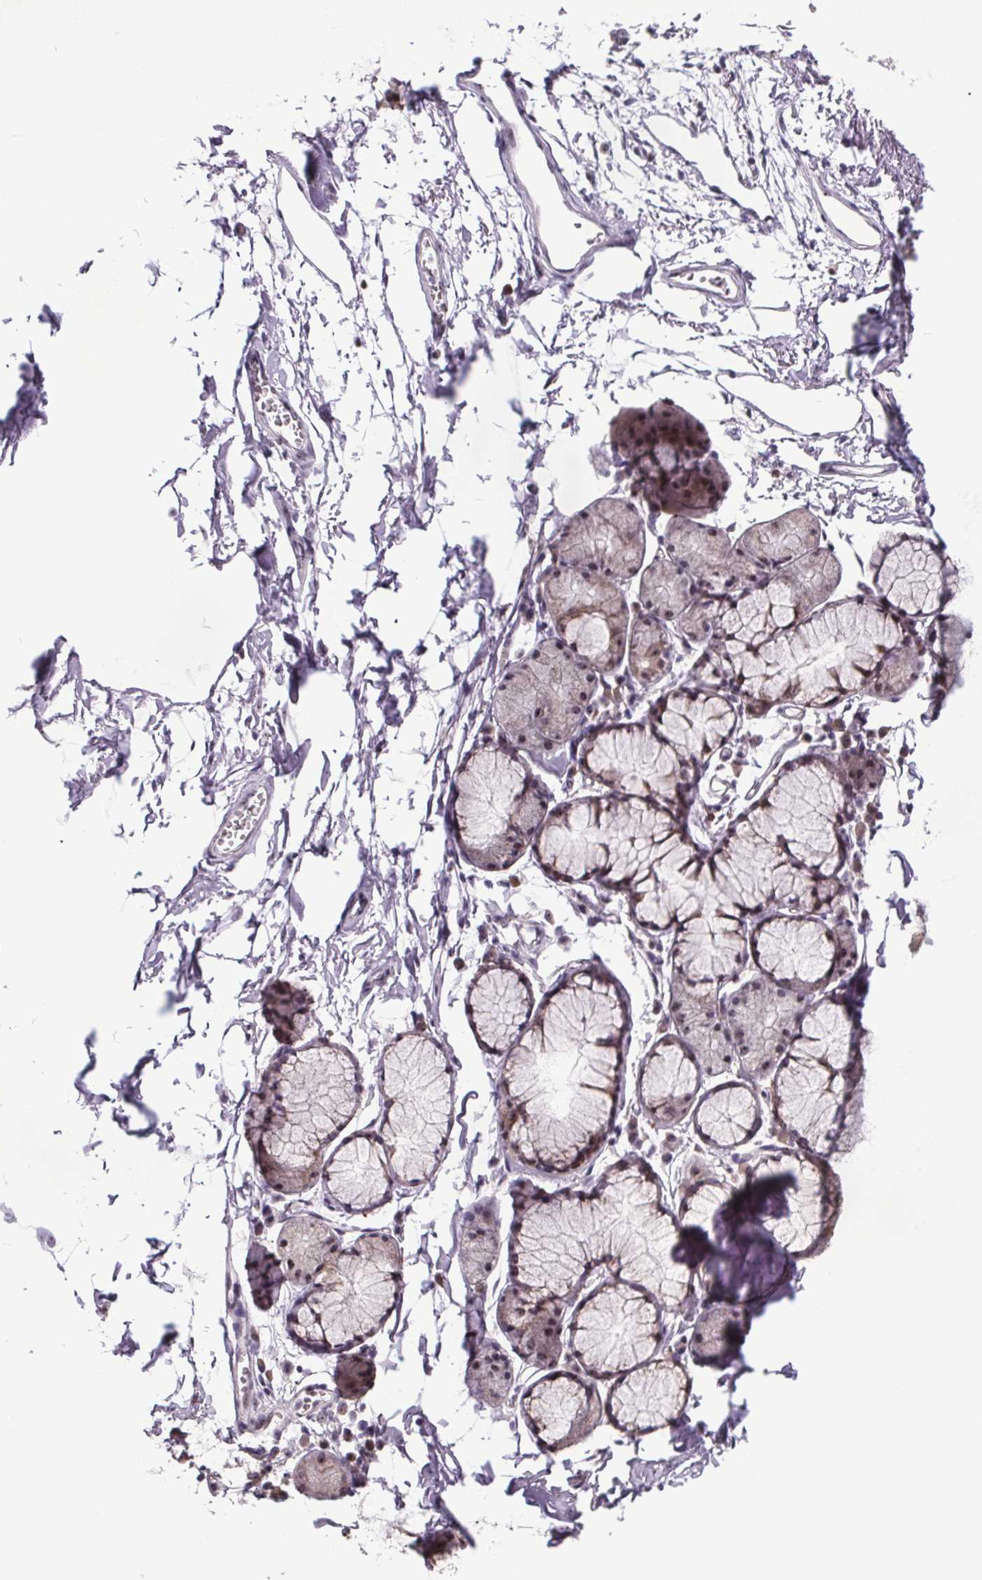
{"staining": {"intensity": "weak", "quantity": "<25%", "location": "nuclear"}, "tissue": "adipose tissue", "cell_type": "Adipocytes", "image_type": "normal", "snomed": [{"axis": "morphology", "description": "Normal tissue, NOS"}, {"axis": "topography", "description": "Cartilage tissue"}, {"axis": "topography", "description": "Bronchus"}], "caption": "Immunohistochemistry (IHC) of unremarkable human adipose tissue shows no positivity in adipocytes. Nuclei are stained in blue.", "gene": "ATMIN", "patient": {"sex": "female", "age": 79}}